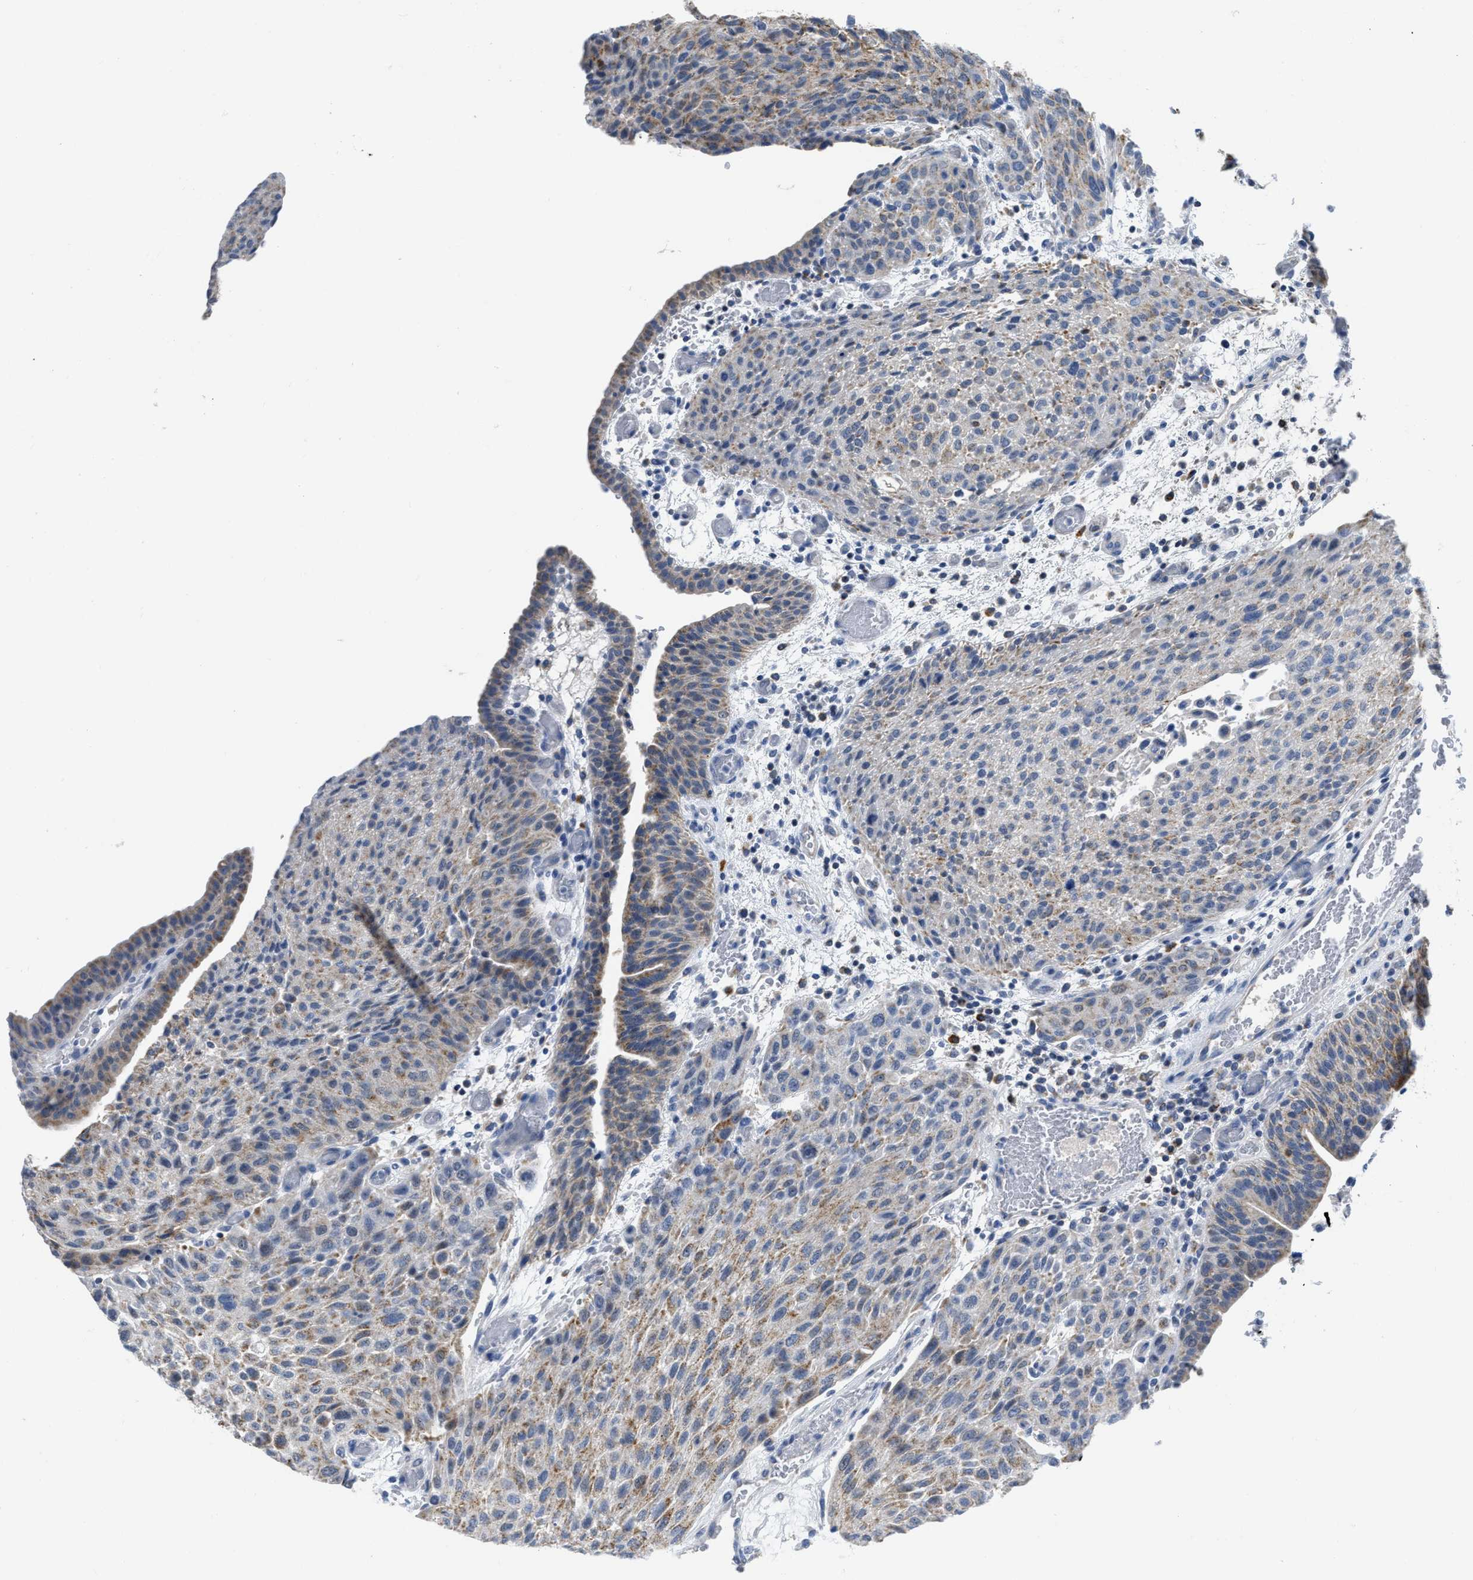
{"staining": {"intensity": "negative", "quantity": "none", "location": "none"}, "tissue": "urothelial cancer", "cell_type": "Tumor cells", "image_type": "cancer", "snomed": [{"axis": "morphology", "description": "Urothelial carcinoma, Low grade"}, {"axis": "morphology", "description": "Urothelial carcinoma, High grade"}, {"axis": "topography", "description": "Urinary bladder"}], "caption": "An image of human low-grade urothelial carcinoma is negative for staining in tumor cells. (DAB immunohistochemistry with hematoxylin counter stain).", "gene": "ETFA", "patient": {"sex": "male", "age": 35}}